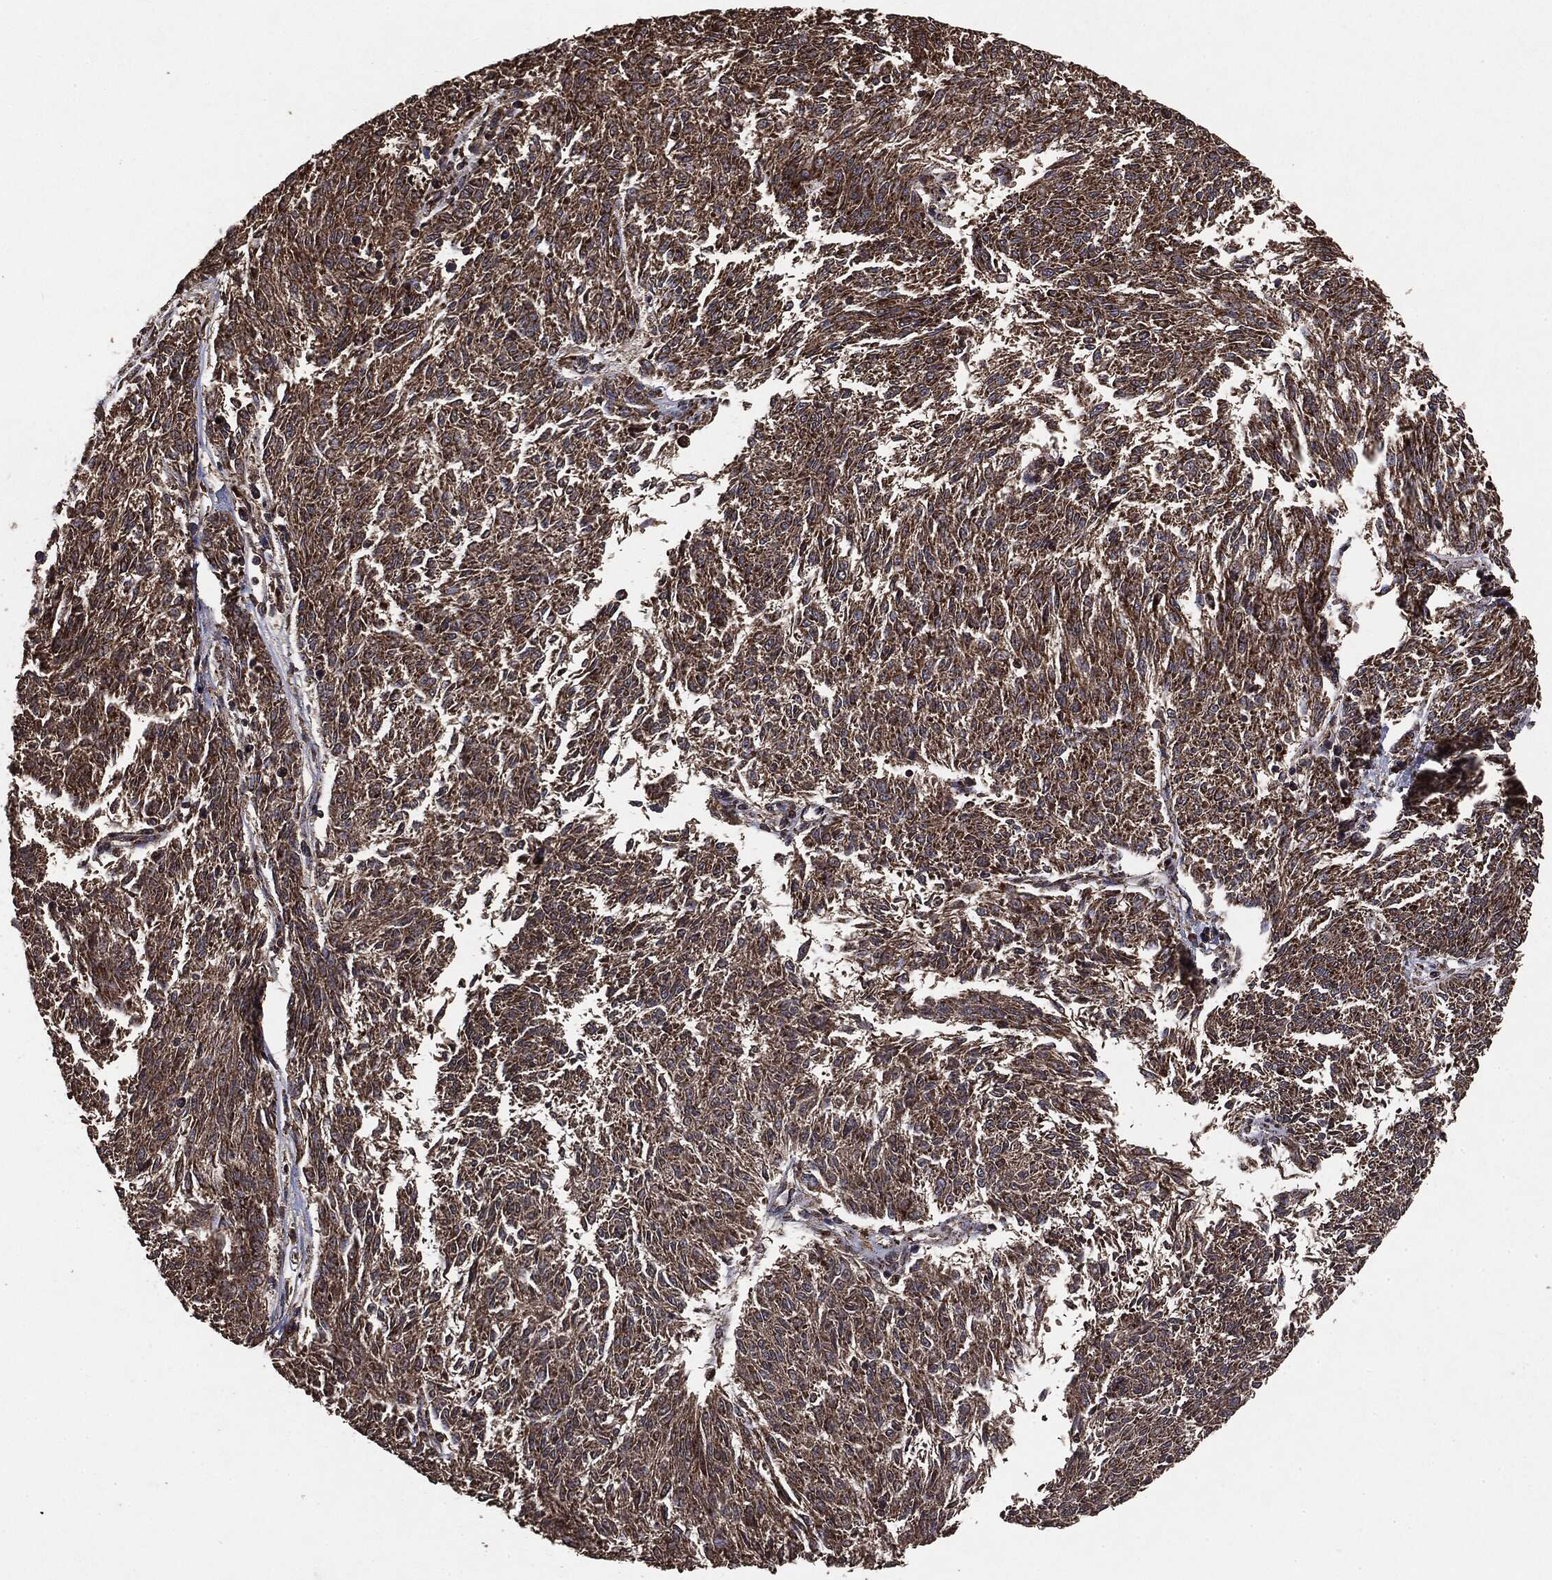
{"staining": {"intensity": "moderate", "quantity": ">75%", "location": "cytoplasmic/membranous"}, "tissue": "melanoma", "cell_type": "Tumor cells", "image_type": "cancer", "snomed": [{"axis": "morphology", "description": "Malignant melanoma, NOS"}, {"axis": "topography", "description": "Skin"}], "caption": "Approximately >75% of tumor cells in malignant melanoma exhibit moderate cytoplasmic/membranous protein staining as visualized by brown immunohistochemical staining.", "gene": "MTOR", "patient": {"sex": "female", "age": 72}}